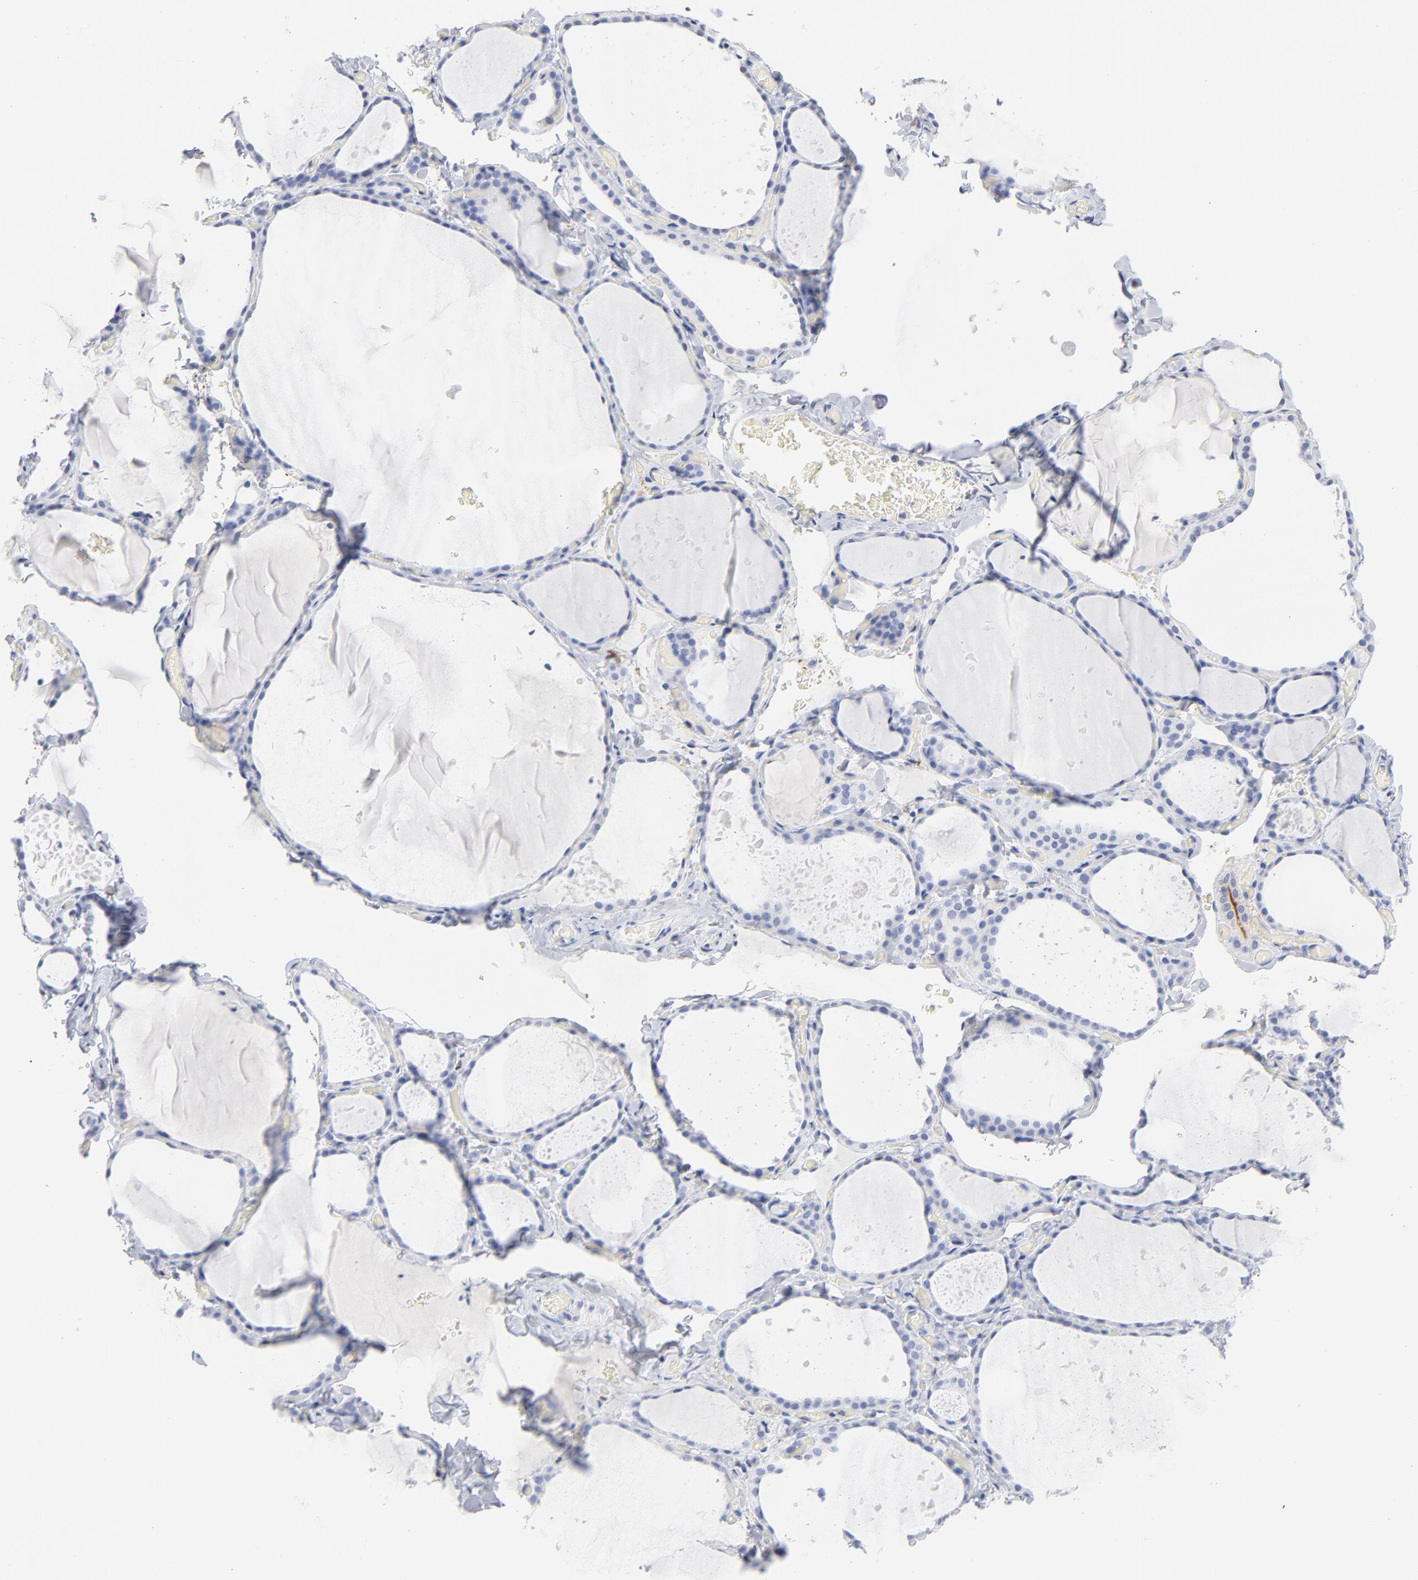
{"staining": {"intensity": "negative", "quantity": "none", "location": "none"}, "tissue": "thyroid gland", "cell_type": "Glandular cells", "image_type": "normal", "snomed": [{"axis": "morphology", "description": "Normal tissue, NOS"}, {"axis": "topography", "description": "Thyroid gland"}], "caption": "The image shows no significant positivity in glandular cells of thyroid gland. (DAB (3,3'-diaminobenzidine) immunohistochemistry, high magnification).", "gene": "IFIT2", "patient": {"sex": "female", "age": 22}}